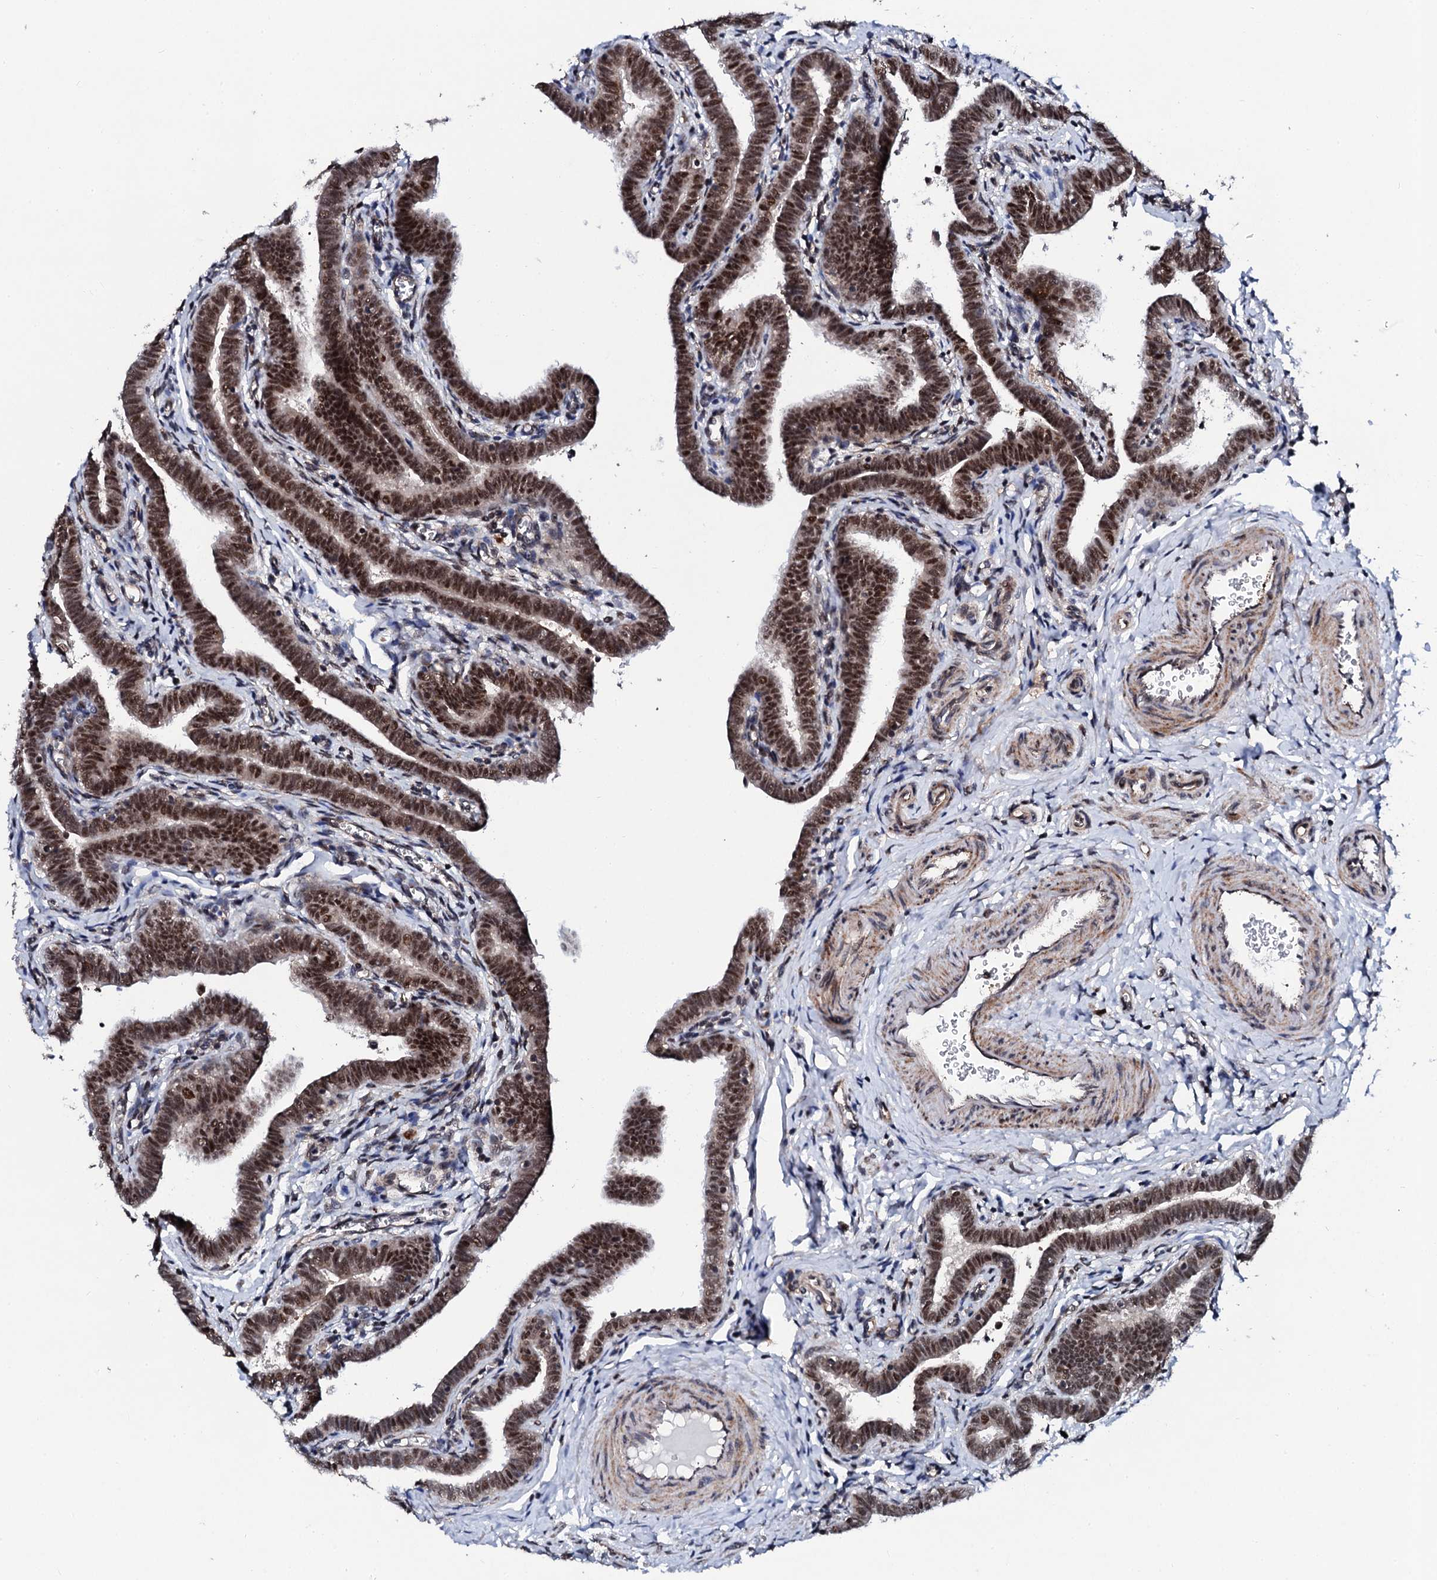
{"staining": {"intensity": "strong", "quantity": ">75%", "location": "nuclear"}, "tissue": "fallopian tube", "cell_type": "Glandular cells", "image_type": "normal", "snomed": [{"axis": "morphology", "description": "Normal tissue, NOS"}, {"axis": "topography", "description": "Fallopian tube"}], "caption": "Human fallopian tube stained with a brown dye displays strong nuclear positive staining in about >75% of glandular cells.", "gene": "CSTF3", "patient": {"sex": "female", "age": 36}}